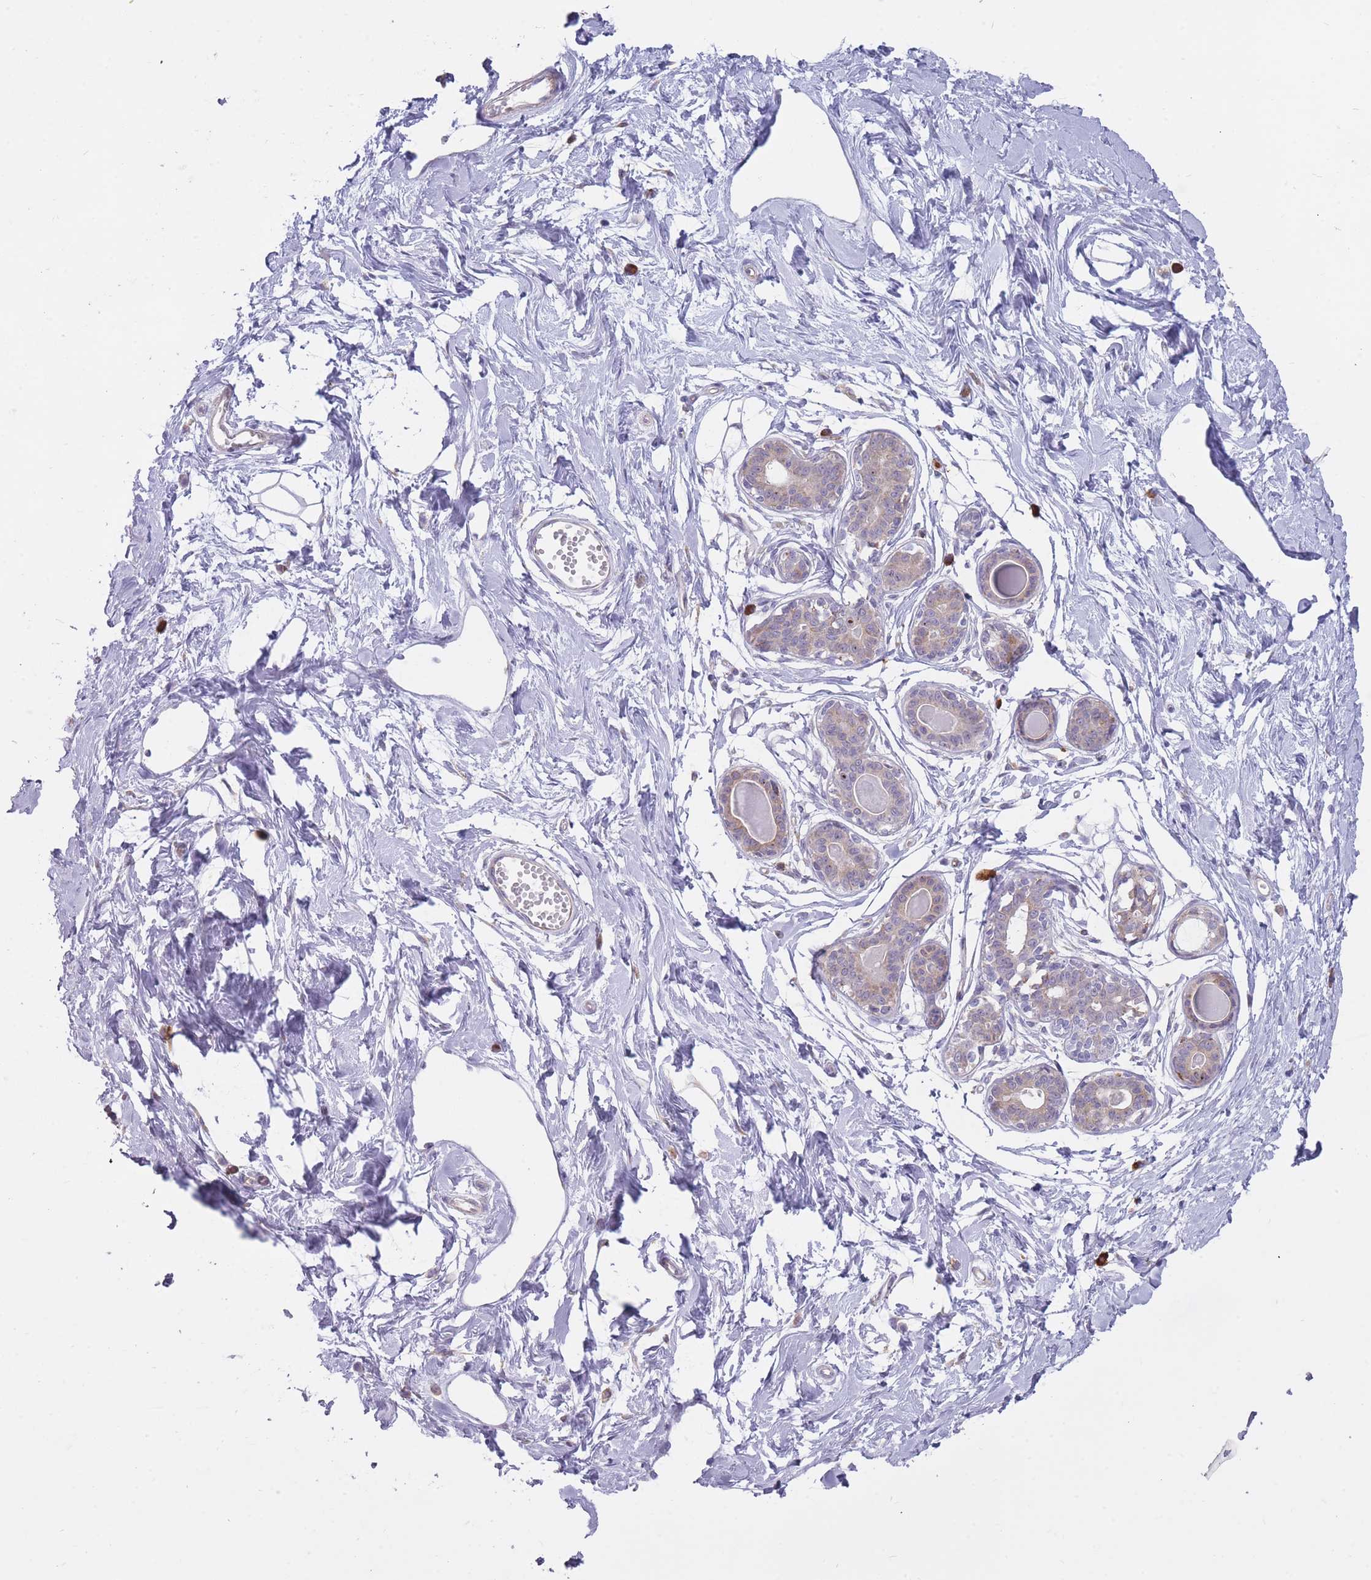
{"staining": {"intensity": "negative", "quantity": "none", "location": "none"}, "tissue": "breast", "cell_type": "Adipocytes", "image_type": "normal", "snomed": [{"axis": "morphology", "description": "Normal tissue, NOS"}, {"axis": "topography", "description": "Breast"}], "caption": "This photomicrograph is of benign breast stained with immunohistochemistry to label a protein in brown with the nuclei are counter-stained blue. There is no positivity in adipocytes. (Immunohistochemistry (ihc), brightfield microscopy, high magnification).", "gene": "TRAPPC5", "patient": {"sex": "female", "age": 45}}